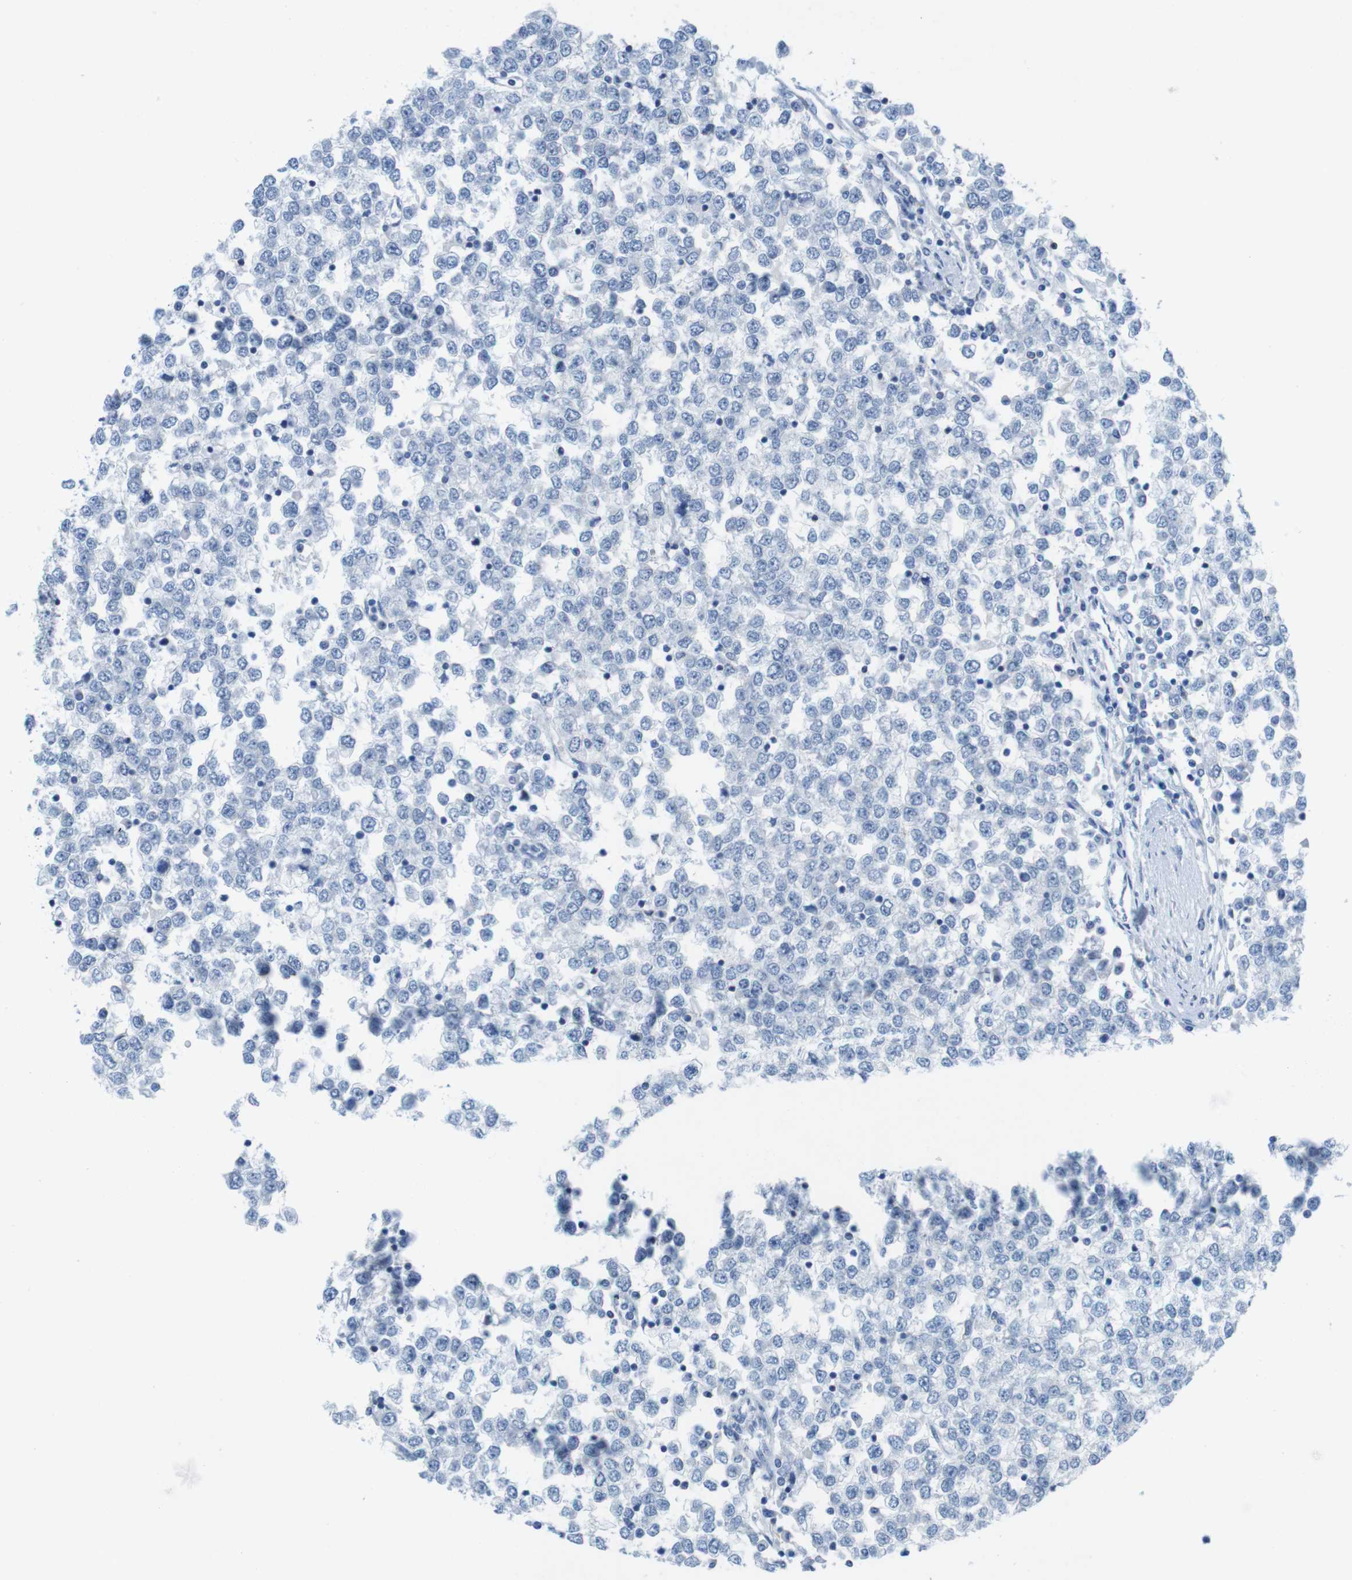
{"staining": {"intensity": "negative", "quantity": "none", "location": "none"}, "tissue": "testis cancer", "cell_type": "Tumor cells", "image_type": "cancer", "snomed": [{"axis": "morphology", "description": "Seminoma, NOS"}, {"axis": "topography", "description": "Testis"}], "caption": "Testis cancer (seminoma) was stained to show a protein in brown. There is no significant positivity in tumor cells.", "gene": "CD5", "patient": {"sex": "male", "age": 65}}